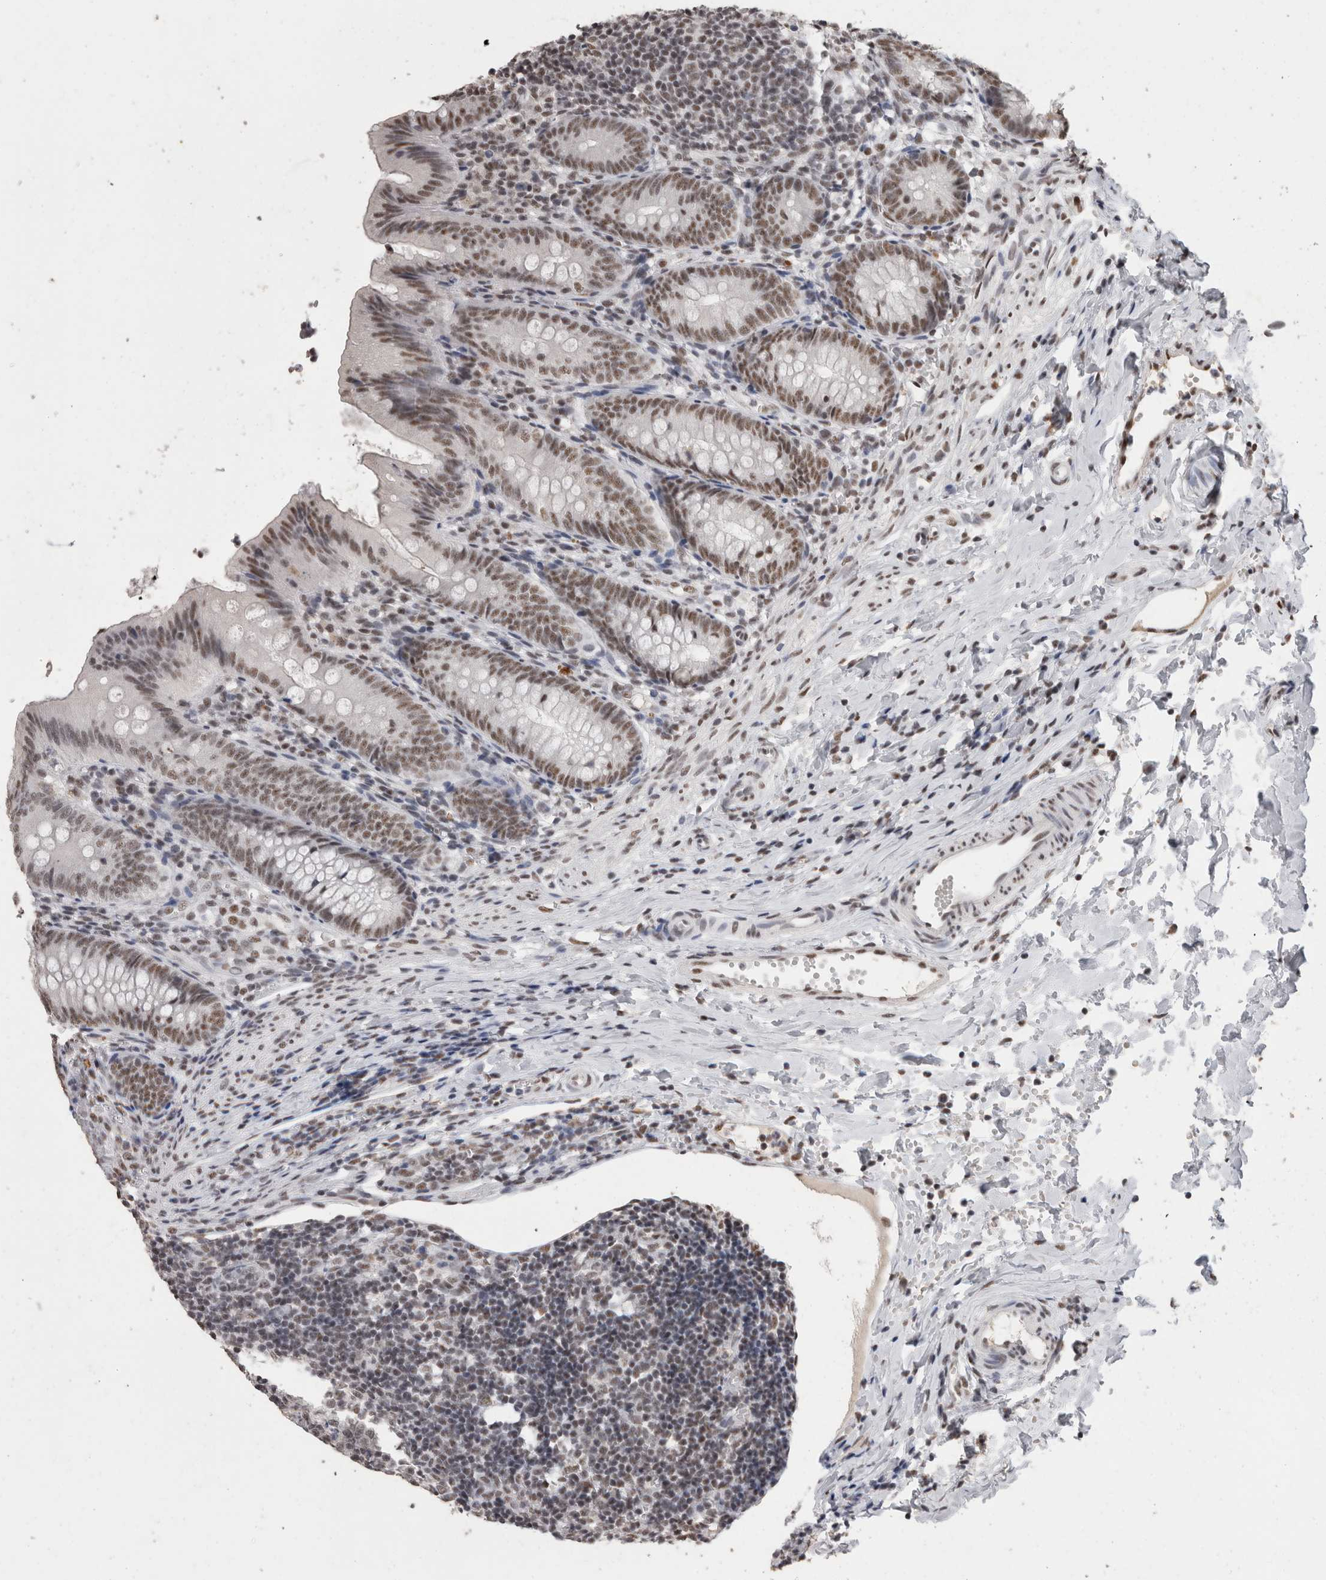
{"staining": {"intensity": "moderate", "quantity": ">75%", "location": "nuclear"}, "tissue": "appendix", "cell_type": "Glandular cells", "image_type": "normal", "snomed": [{"axis": "morphology", "description": "Normal tissue, NOS"}, {"axis": "topography", "description": "Appendix"}], "caption": "A photomicrograph showing moderate nuclear expression in about >75% of glandular cells in benign appendix, as visualized by brown immunohistochemical staining.", "gene": "DDX17", "patient": {"sex": "male", "age": 1}}